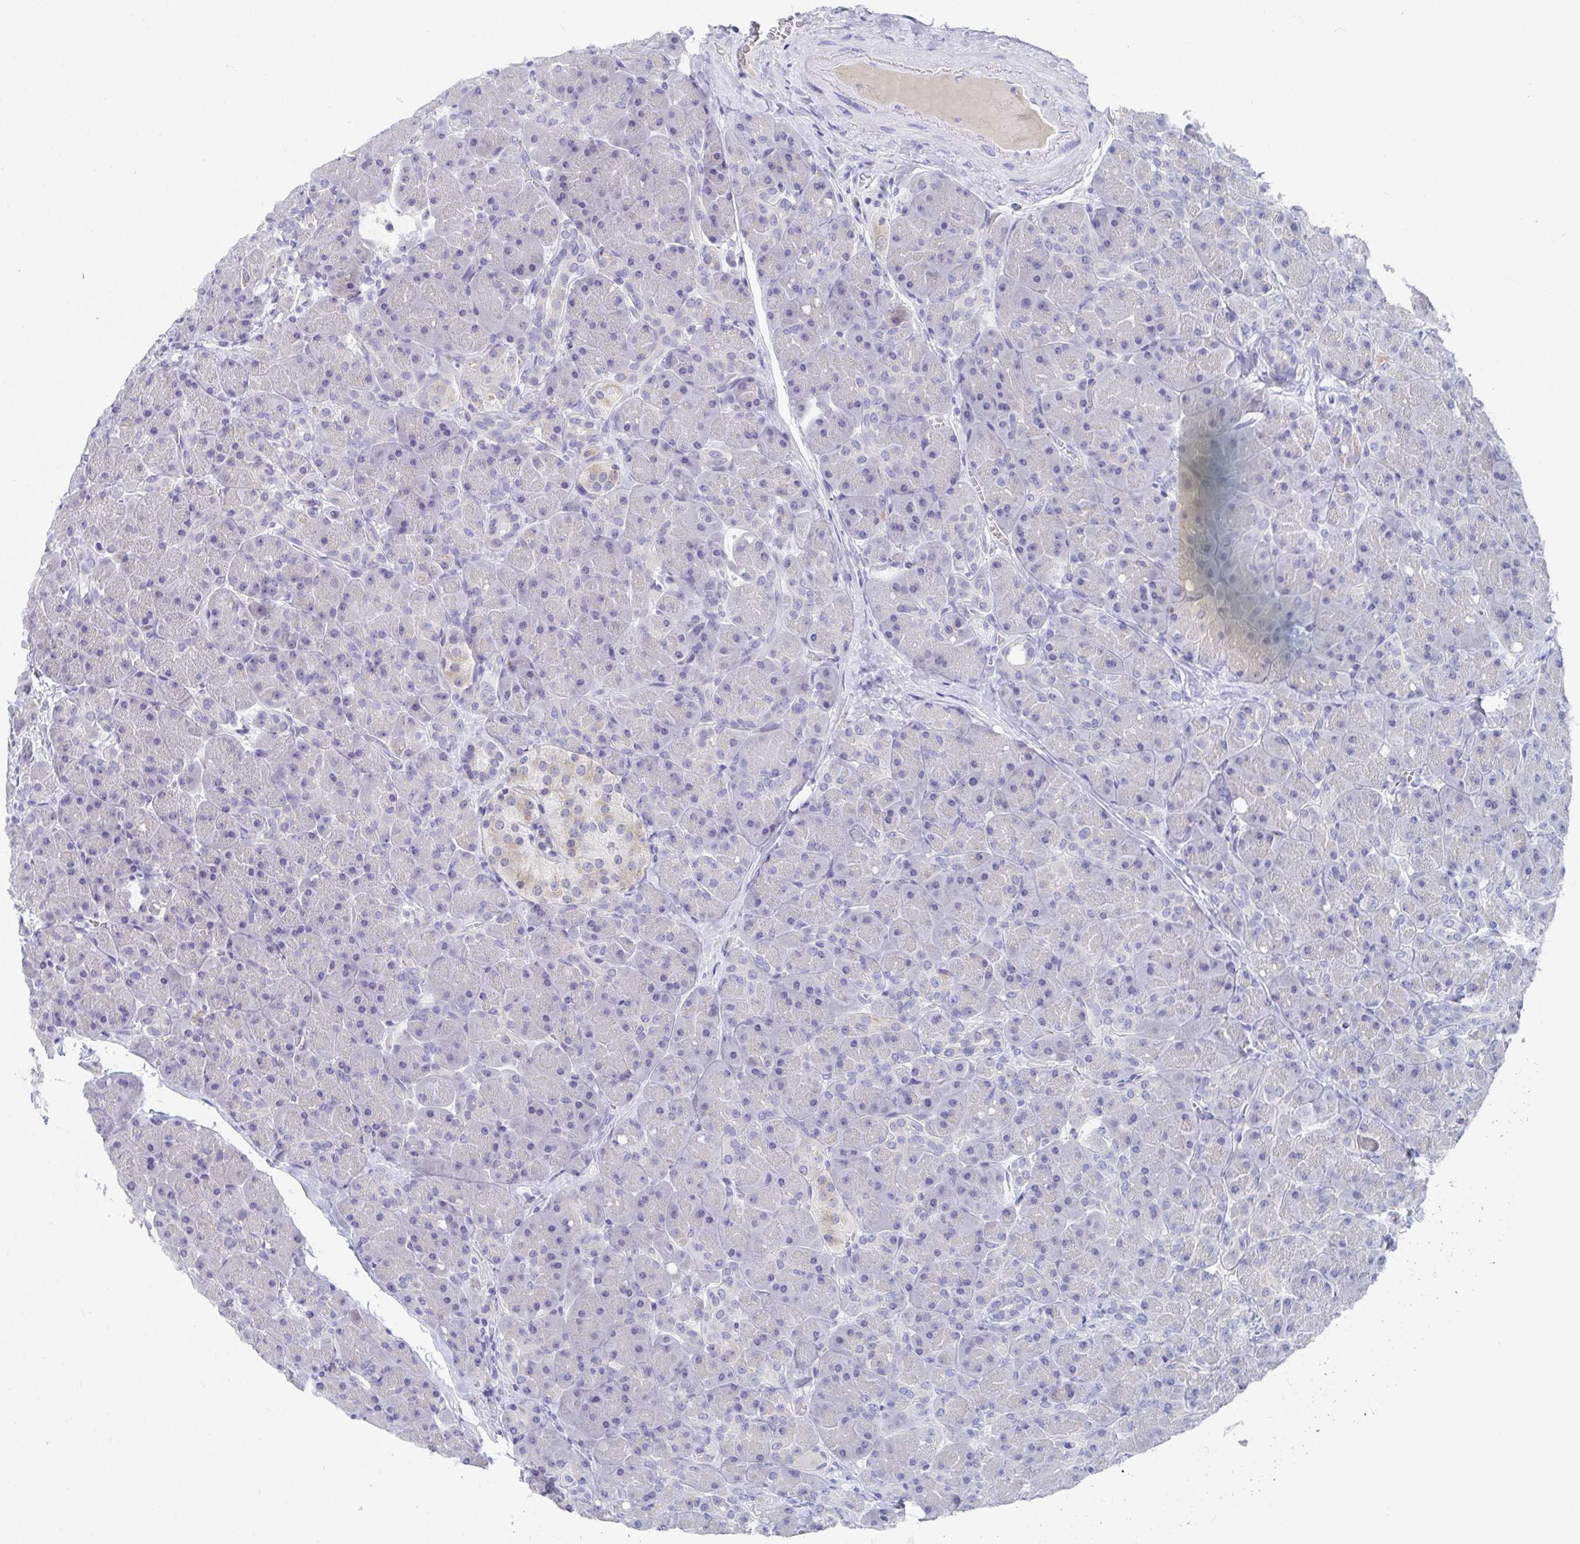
{"staining": {"intensity": "negative", "quantity": "none", "location": "none"}, "tissue": "pancreas", "cell_type": "Exocrine glandular cells", "image_type": "normal", "snomed": [{"axis": "morphology", "description": "Normal tissue, NOS"}, {"axis": "topography", "description": "Pancreas"}], "caption": "Immunohistochemical staining of normal human pancreas reveals no significant expression in exocrine glandular cells. (Brightfield microscopy of DAB (3,3'-diaminobenzidine) immunohistochemistry at high magnification).", "gene": "TAS2R39", "patient": {"sex": "male", "age": 55}}